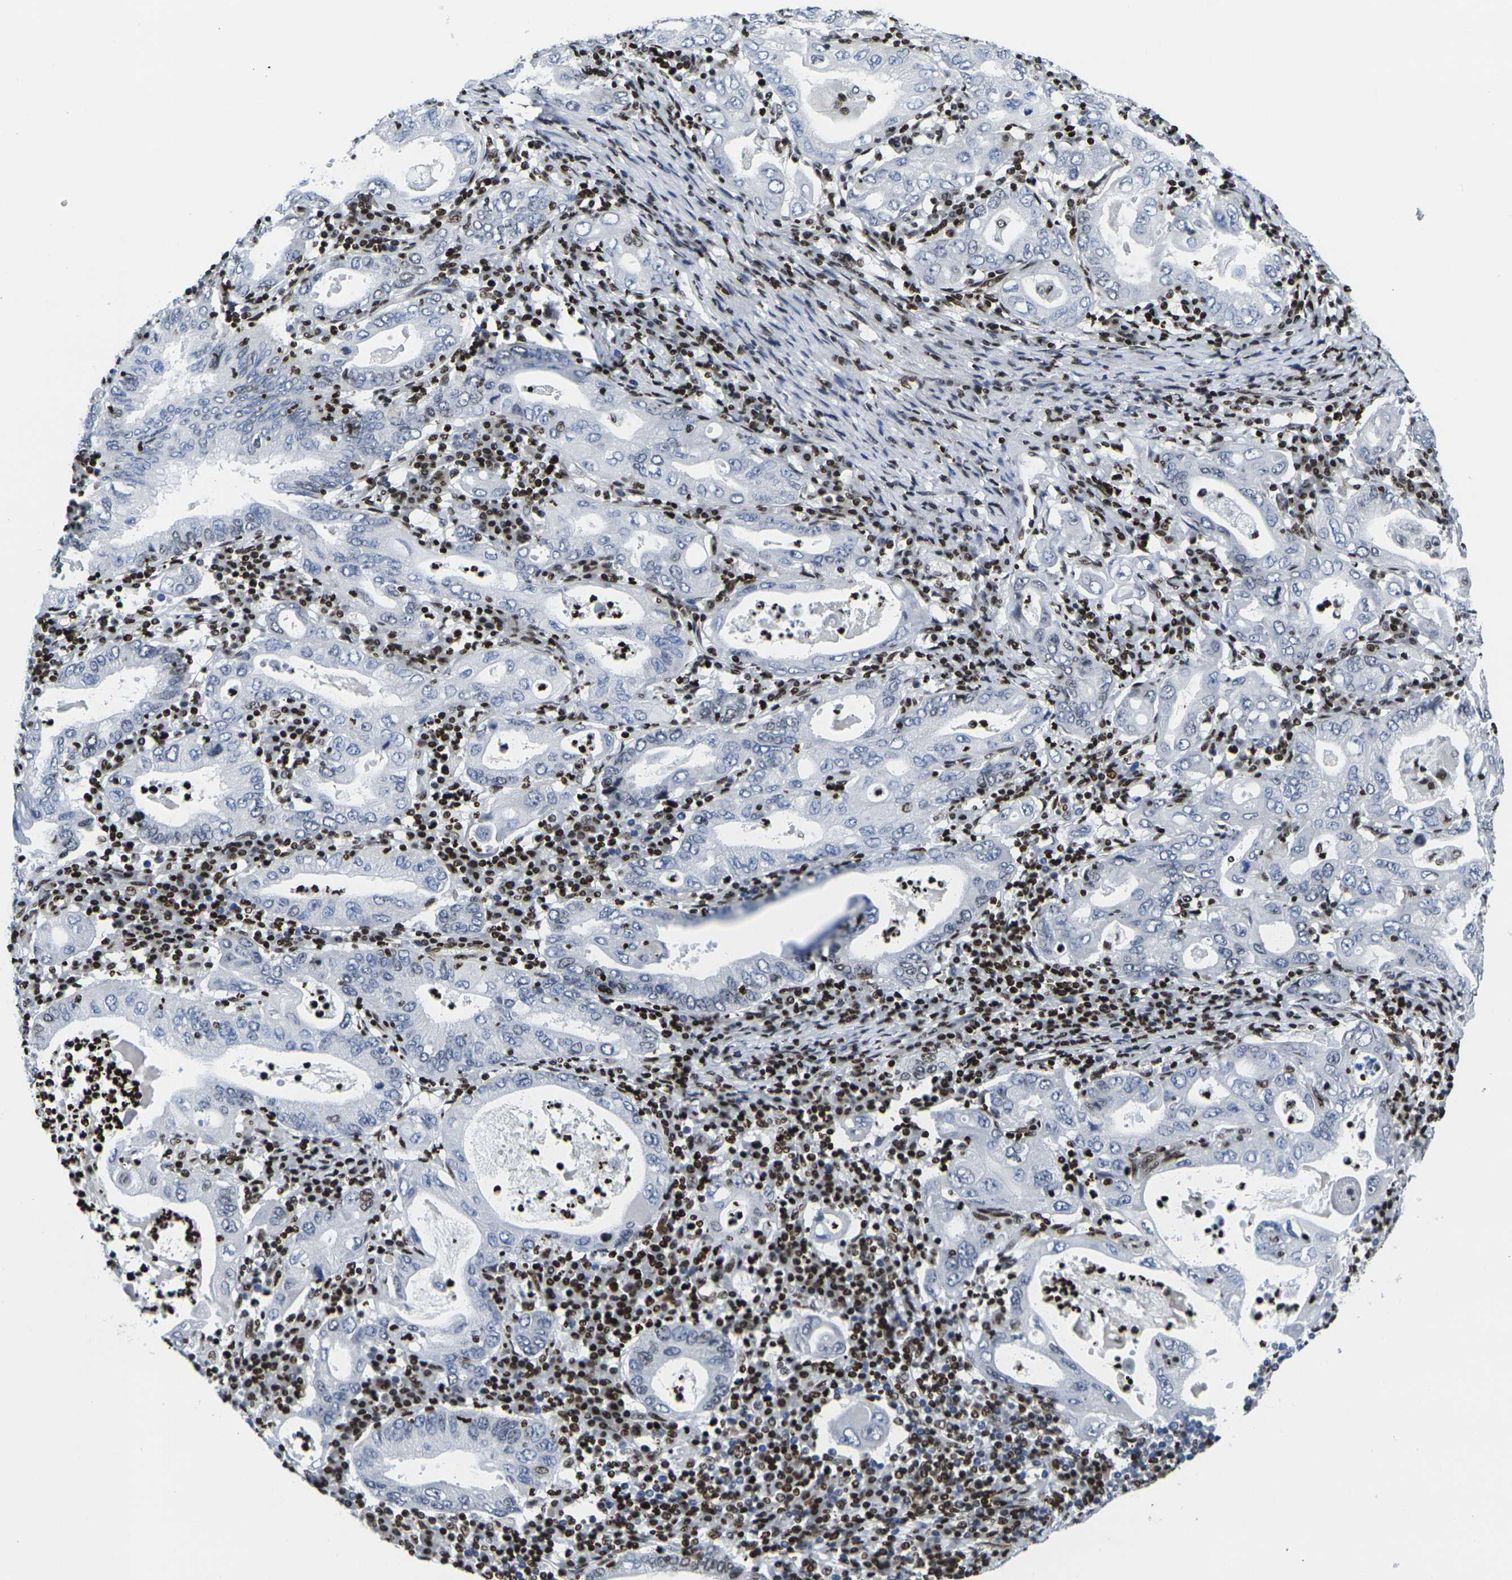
{"staining": {"intensity": "negative", "quantity": "none", "location": "none"}, "tissue": "stomach cancer", "cell_type": "Tumor cells", "image_type": "cancer", "snomed": [{"axis": "morphology", "description": "Normal tissue, NOS"}, {"axis": "morphology", "description": "Adenocarcinoma, NOS"}, {"axis": "topography", "description": "Esophagus"}, {"axis": "topography", "description": "Stomach, upper"}, {"axis": "topography", "description": "Peripheral nerve tissue"}], "caption": "DAB (3,3'-diaminobenzidine) immunohistochemical staining of adenocarcinoma (stomach) shows no significant positivity in tumor cells. (DAB (3,3'-diaminobenzidine) immunohistochemistry (IHC) visualized using brightfield microscopy, high magnification).", "gene": "H1-10", "patient": {"sex": "male", "age": 62}}